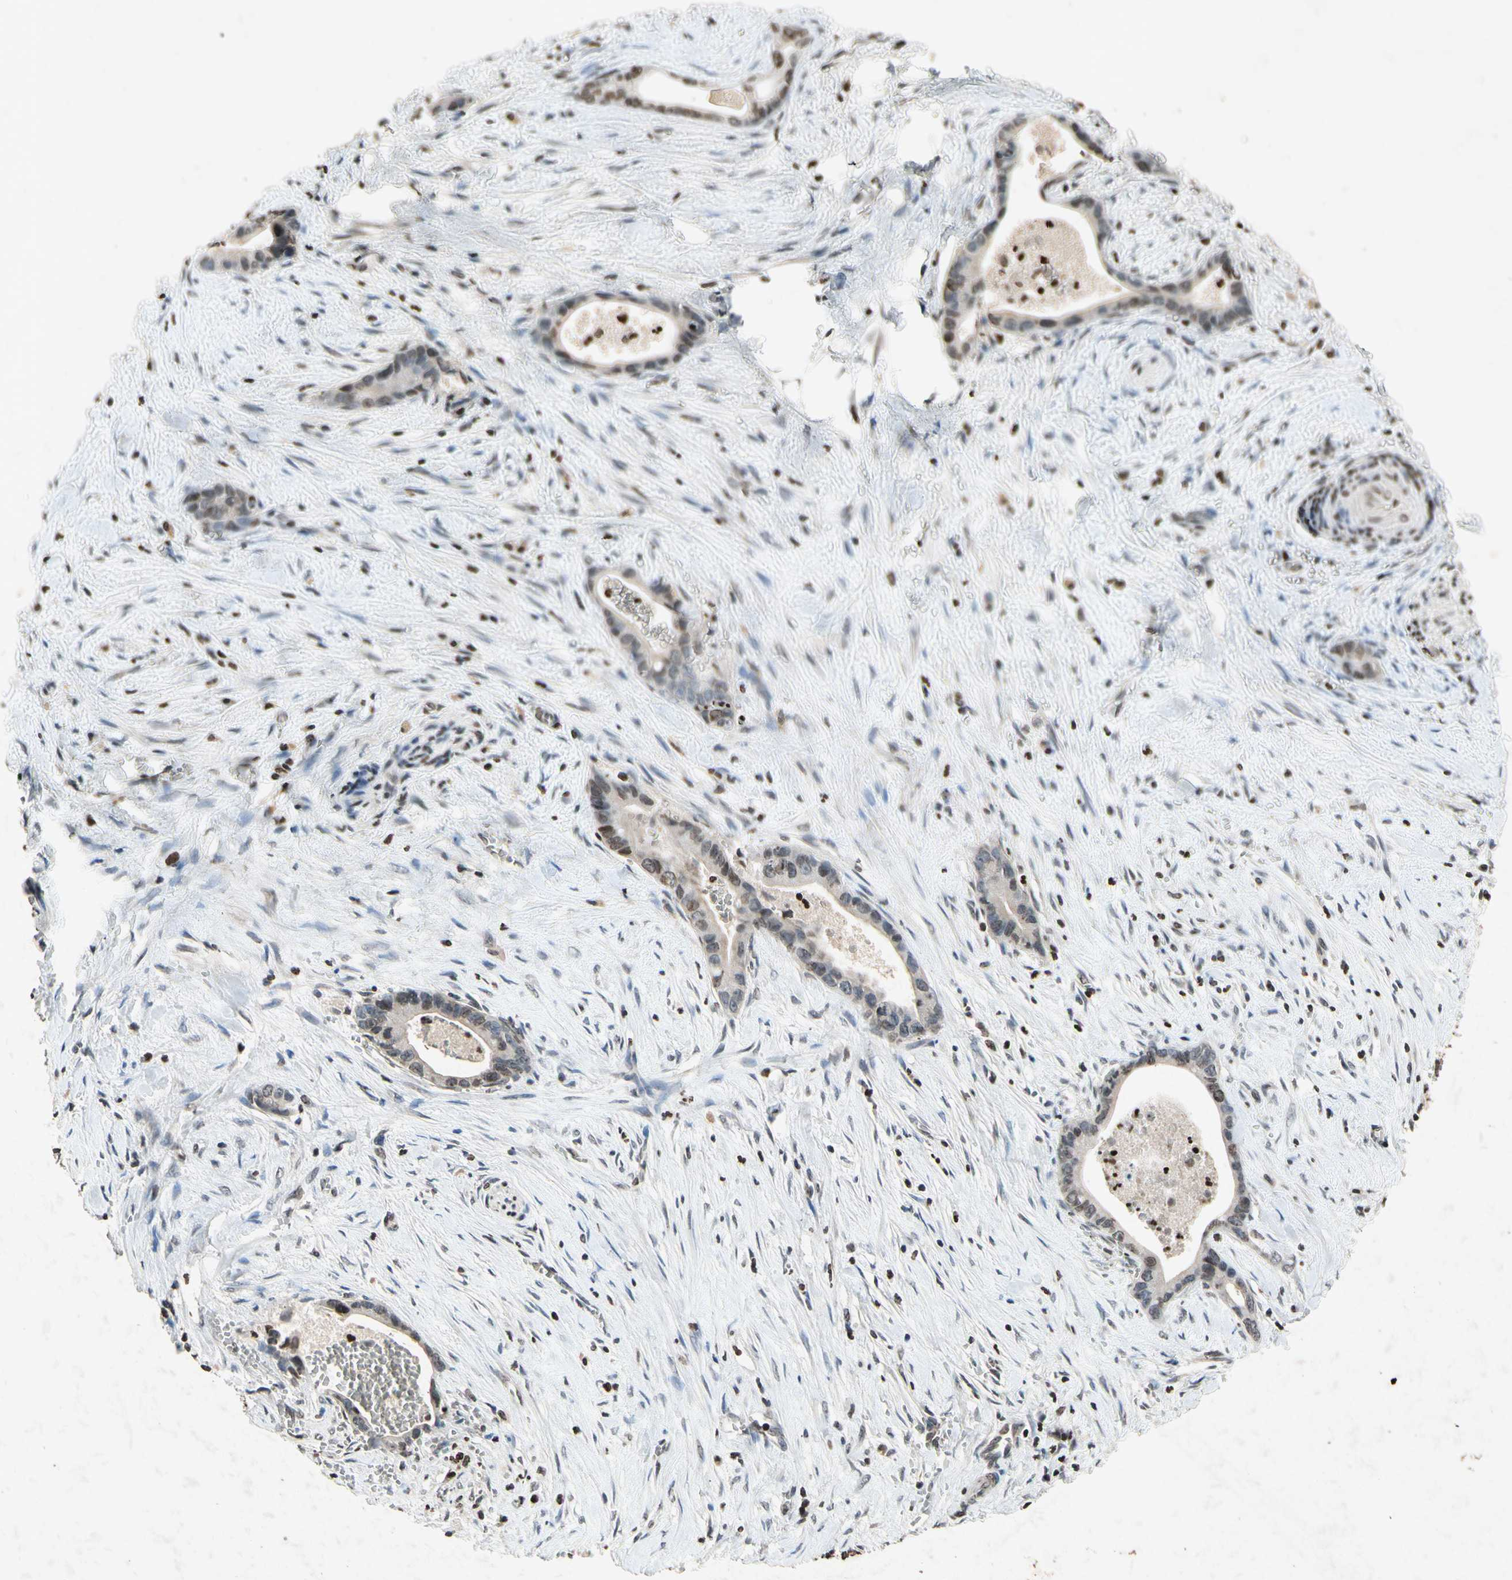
{"staining": {"intensity": "weak", "quantity": "<25%", "location": "cytoplasmic/membranous"}, "tissue": "liver cancer", "cell_type": "Tumor cells", "image_type": "cancer", "snomed": [{"axis": "morphology", "description": "Cholangiocarcinoma"}, {"axis": "topography", "description": "Liver"}], "caption": "The photomicrograph exhibits no staining of tumor cells in liver cholangiocarcinoma. (Immunohistochemistry, brightfield microscopy, high magnification).", "gene": "HOXB3", "patient": {"sex": "female", "age": 55}}